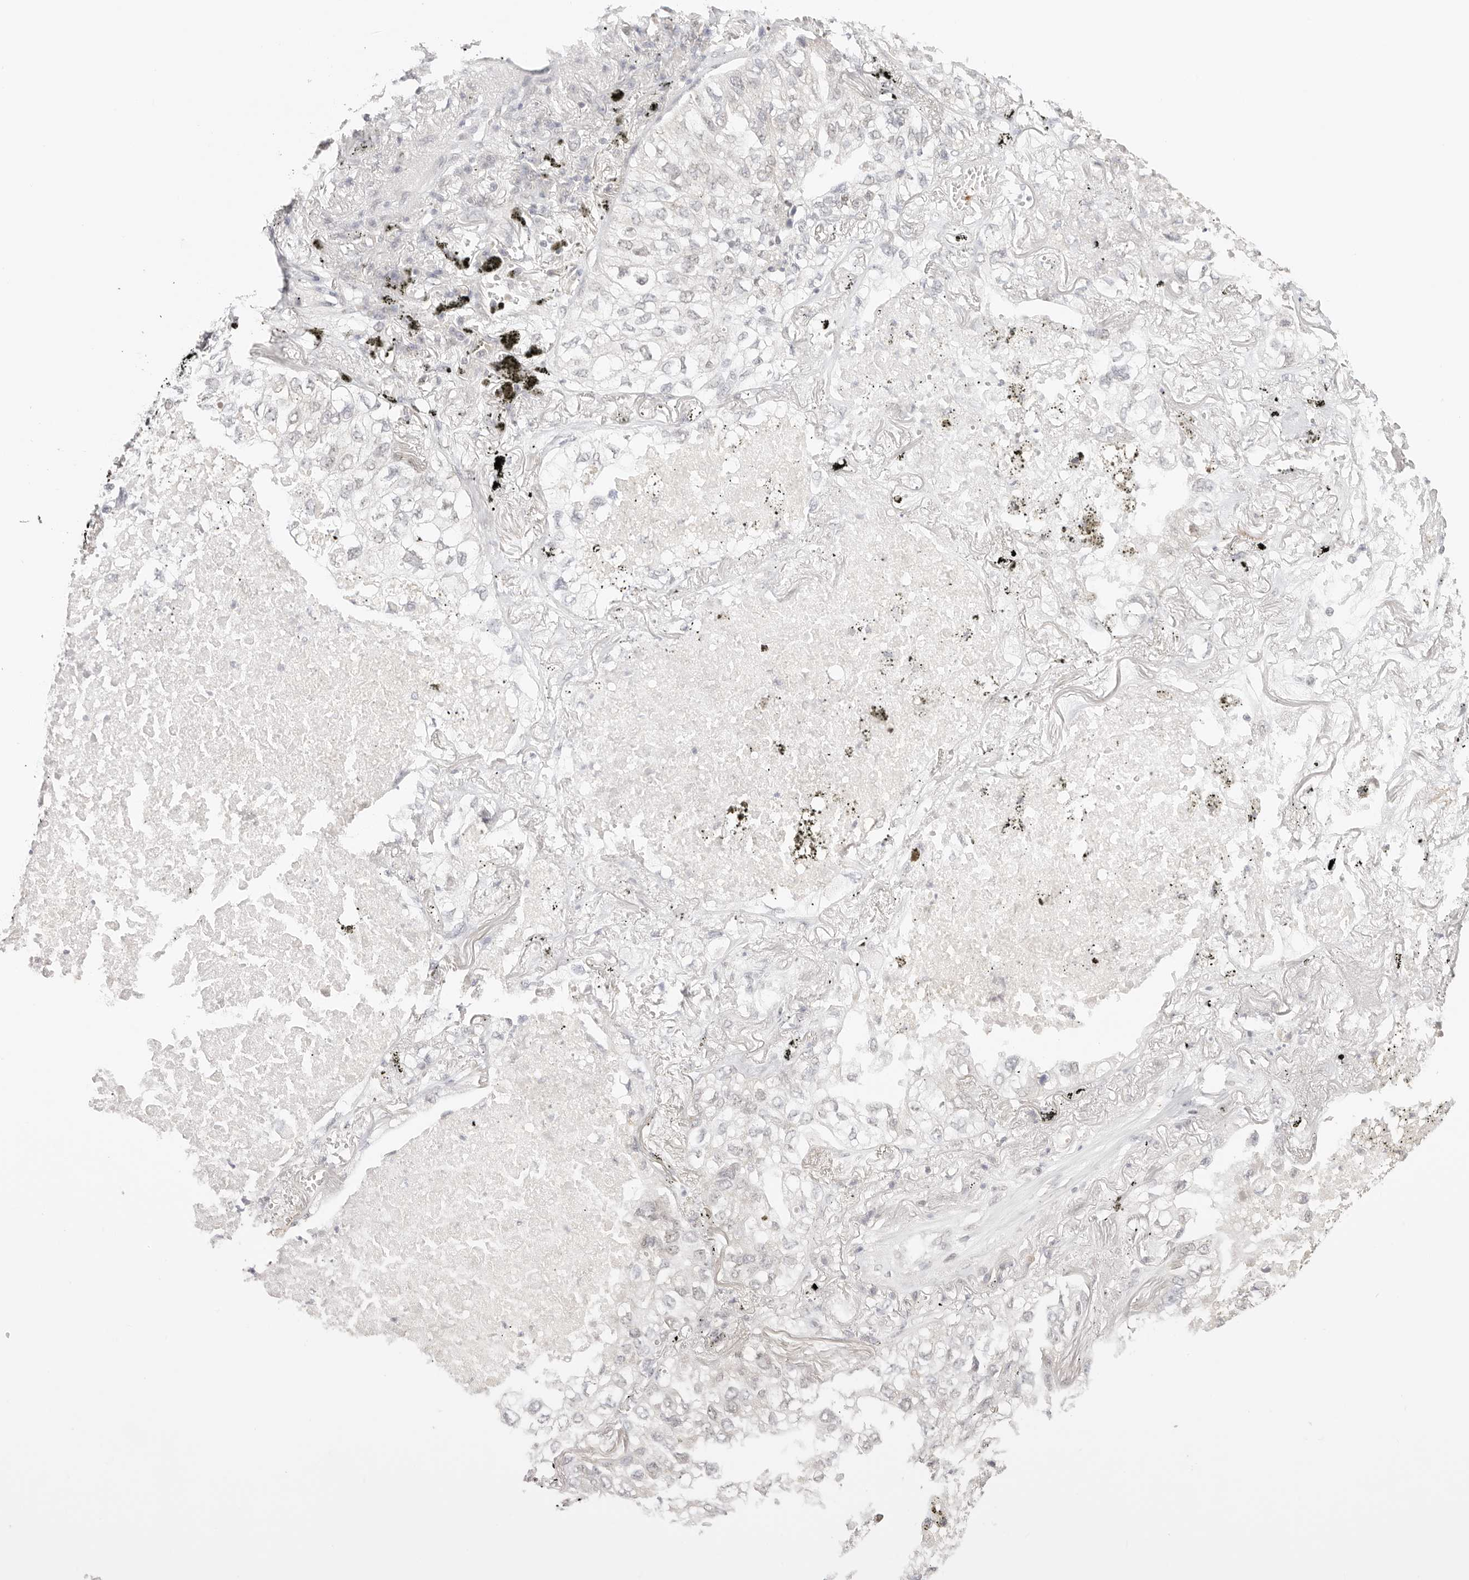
{"staining": {"intensity": "negative", "quantity": "none", "location": "none"}, "tissue": "lung cancer", "cell_type": "Tumor cells", "image_type": "cancer", "snomed": [{"axis": "morphology", "description": "Adenocarcinoma, NOS"}, {"axis": "topography", "description": "Lung"}], "caption": "The photomicrograph shows no staining of tumor cells in adenocarcinoma (lung).", "gene": "RFC3", "patient": {"sex": "male", "age": 65}}